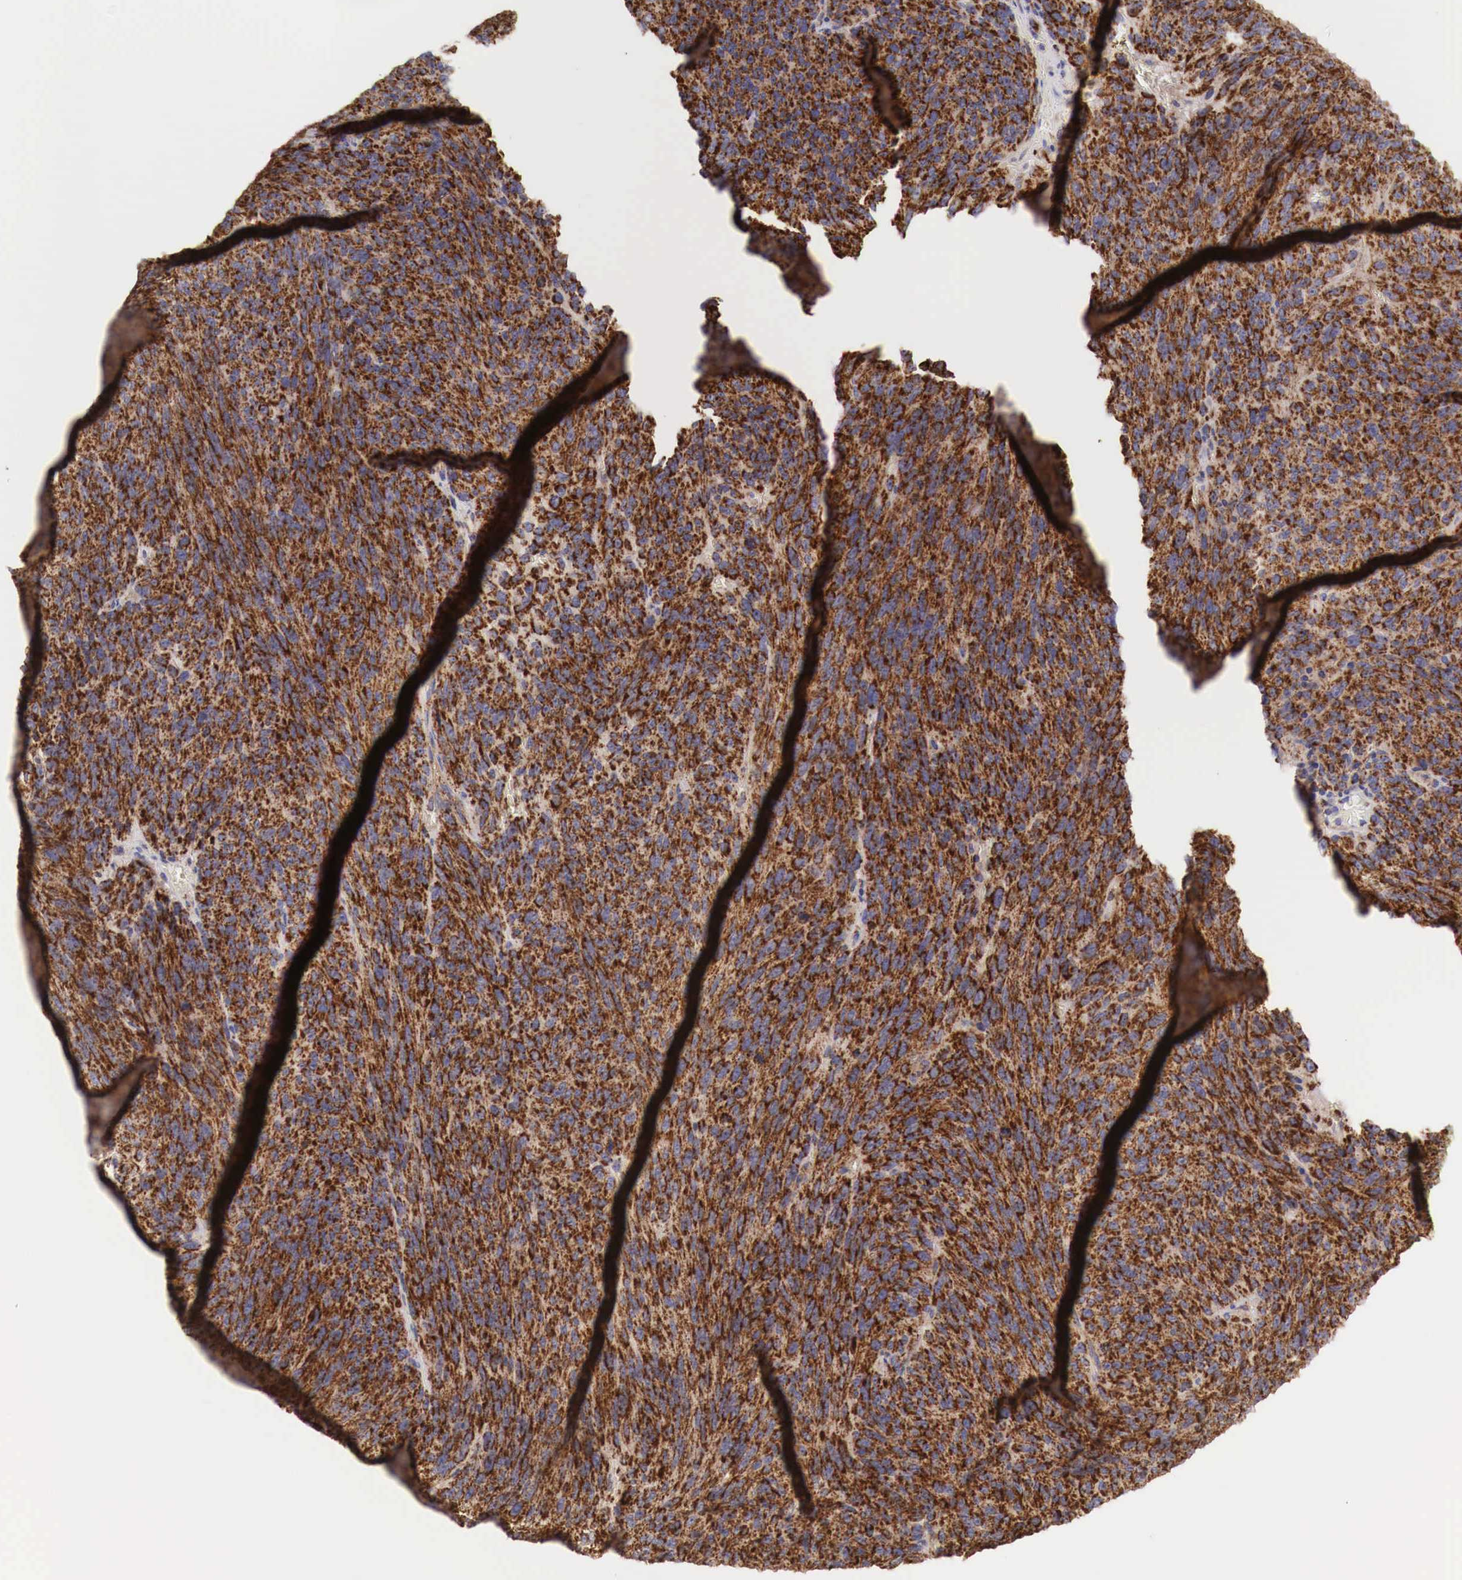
{"staining": {"intensity": "strong", "quantity": ">75%", "location": "cytoplasmic/membranous"}, "tissue": "melanoma", "cell_type": "Tumor cells", "image_type": "cancer", "snomed": [{"axis": "morphology", "description": "Malignant melanoma, NOS"}, {"axis": "topography", "description": "Skin"}], "caption": "Immunohistochemistry (IHC) micrograph of human melanoma stained for a protein (brown), which demonstrates high levels of strong cytoplasmic/membranous staining in approximately >75% of tumor cells.", "gene": "XPNPEP3", "patient": {"sex": "male", "age": 76}}